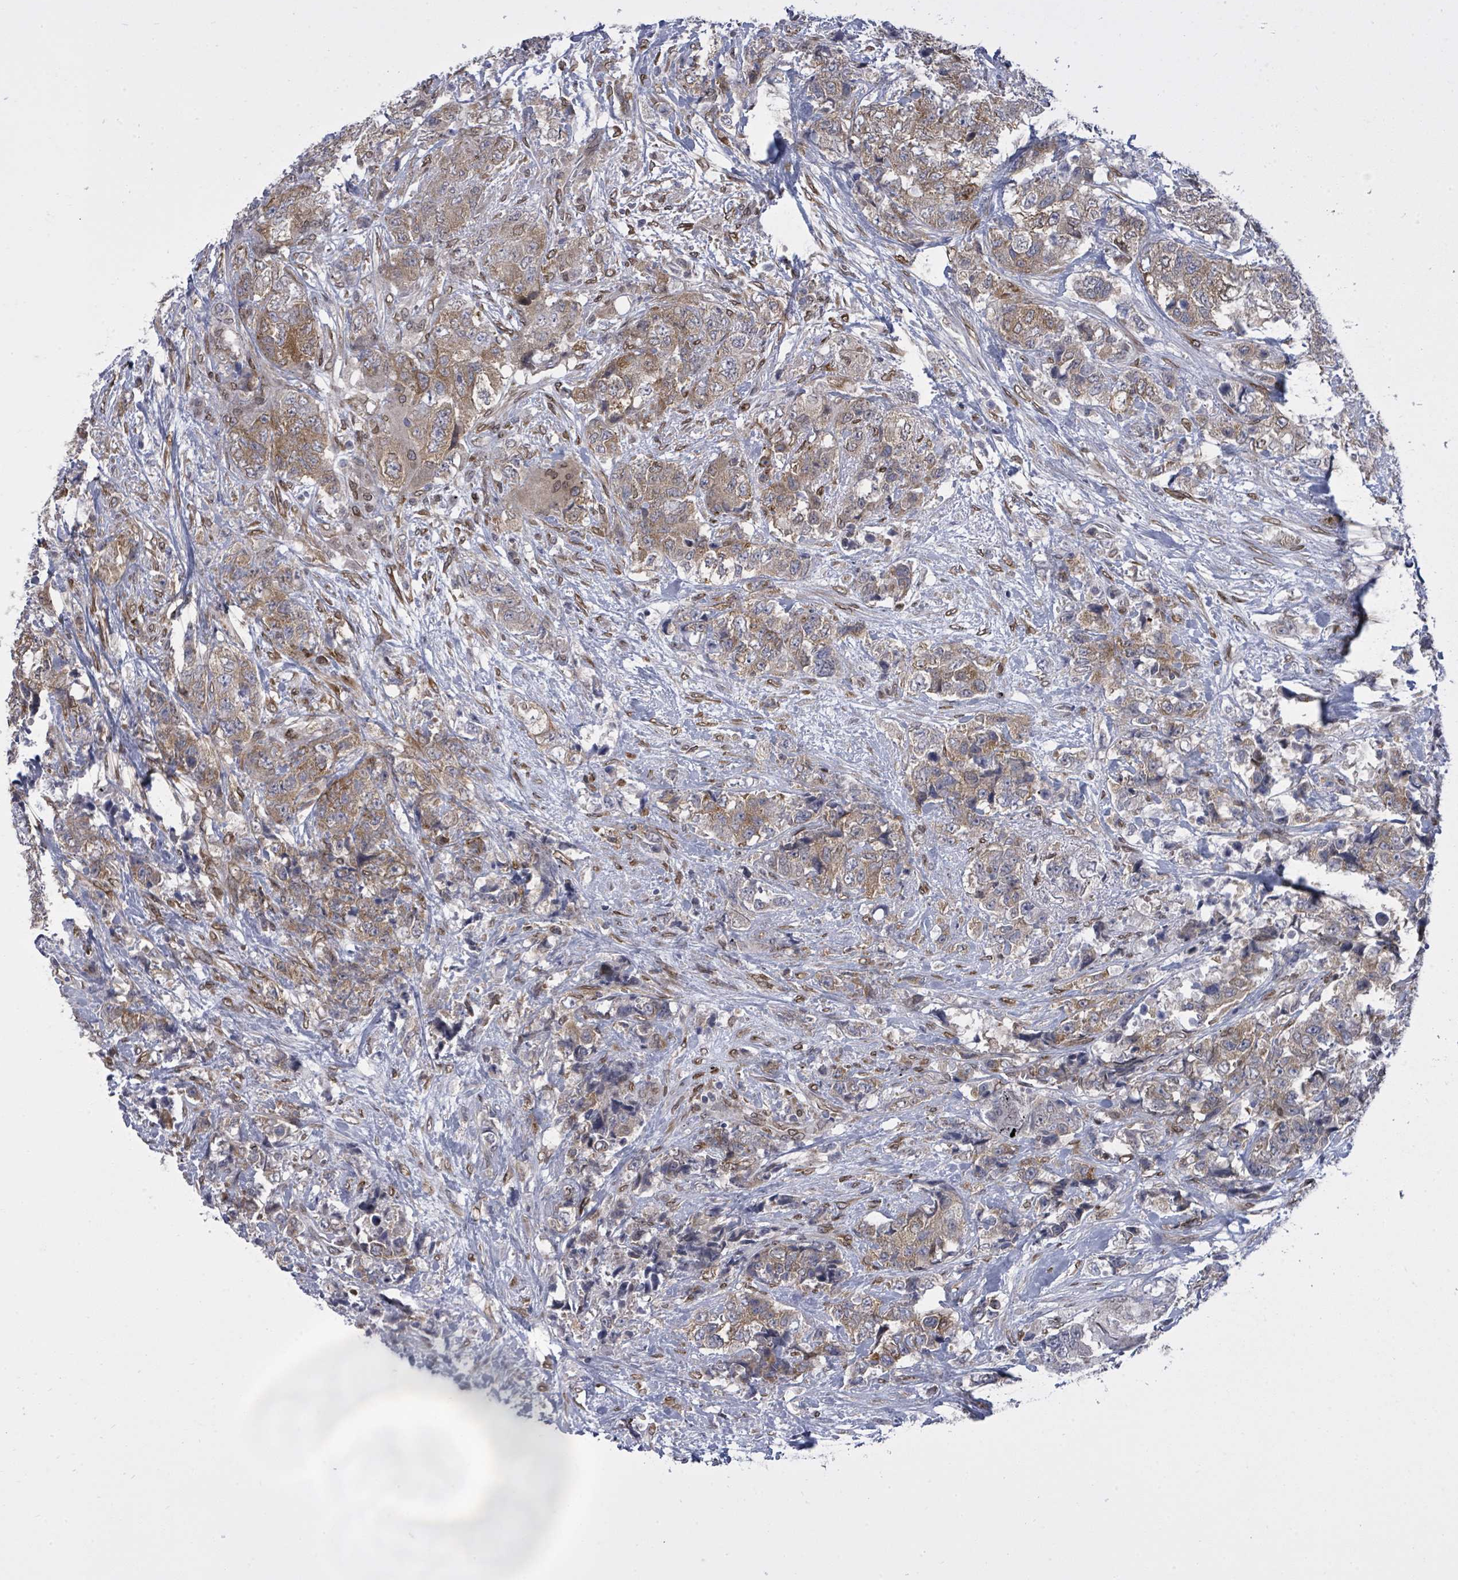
{"staining": {"intensity": "moderate", "quantity": ">75%", "location": "cytoplasmic/membranous"}, "tissue": "urothelial cancer", "cell_type": "Tumor cells", "image_type": "cancer", "snomed": [{"axis": "morphology", "description": "Urothelial carcinoma, High grade"}, {"axis": "topography", "description": "Urinary bladder"}], "caption": "Urothelial cancer tissue reveals moderate cytoplasmic/membranous staining in about >75% of tumor cells, visualized by immunohistochemistry.", "gene": "ARFGAP1", "patient": {"sex": "female", "age": 78}}